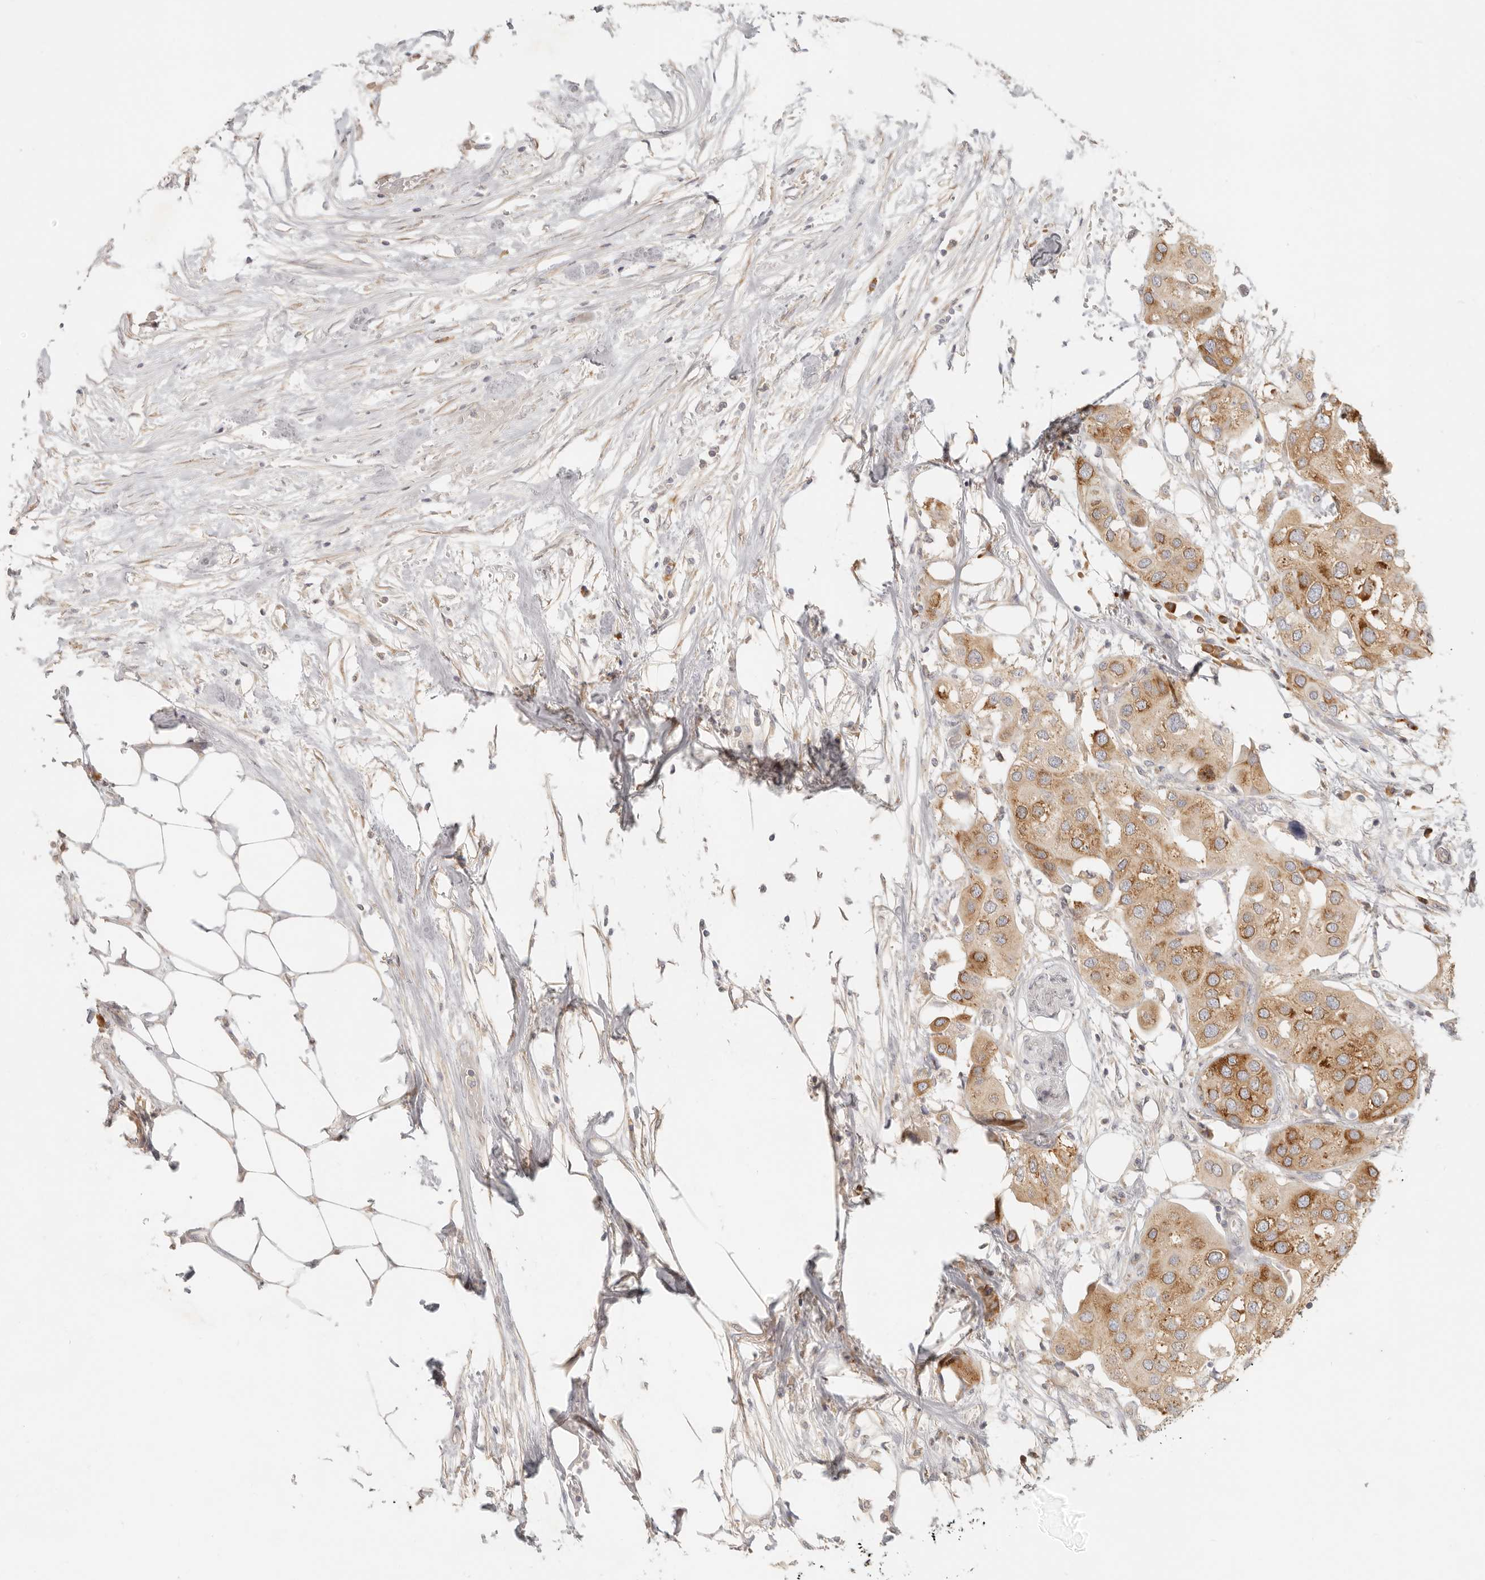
{"staining": {"intensity": "moderate", "quantity": ">75%", "location": "cytoplasmic/membranous"}, "tissue": "urothelial cancer", "cell_type": "Tumor cells", "image_type": "cancer", "snomed": [{"axis": "morphology", "description": "Urothelial carcinoma, High grade"}, {"axis": "topography", "description": "Urinary bladder"}], "caption": "Immunohistochemistry of human high-grade urothelial carcinoma exhibits medium levels of moderate cytoplasmic/membranous positivity in about >75% of tumor cells. The staining was performed using DAB, with brown indicating positive protein expression. Nuclei are stained blue with hematoxylin.", "gene": "PABPC4", "patient": {"sex": "male", "age": 64}}